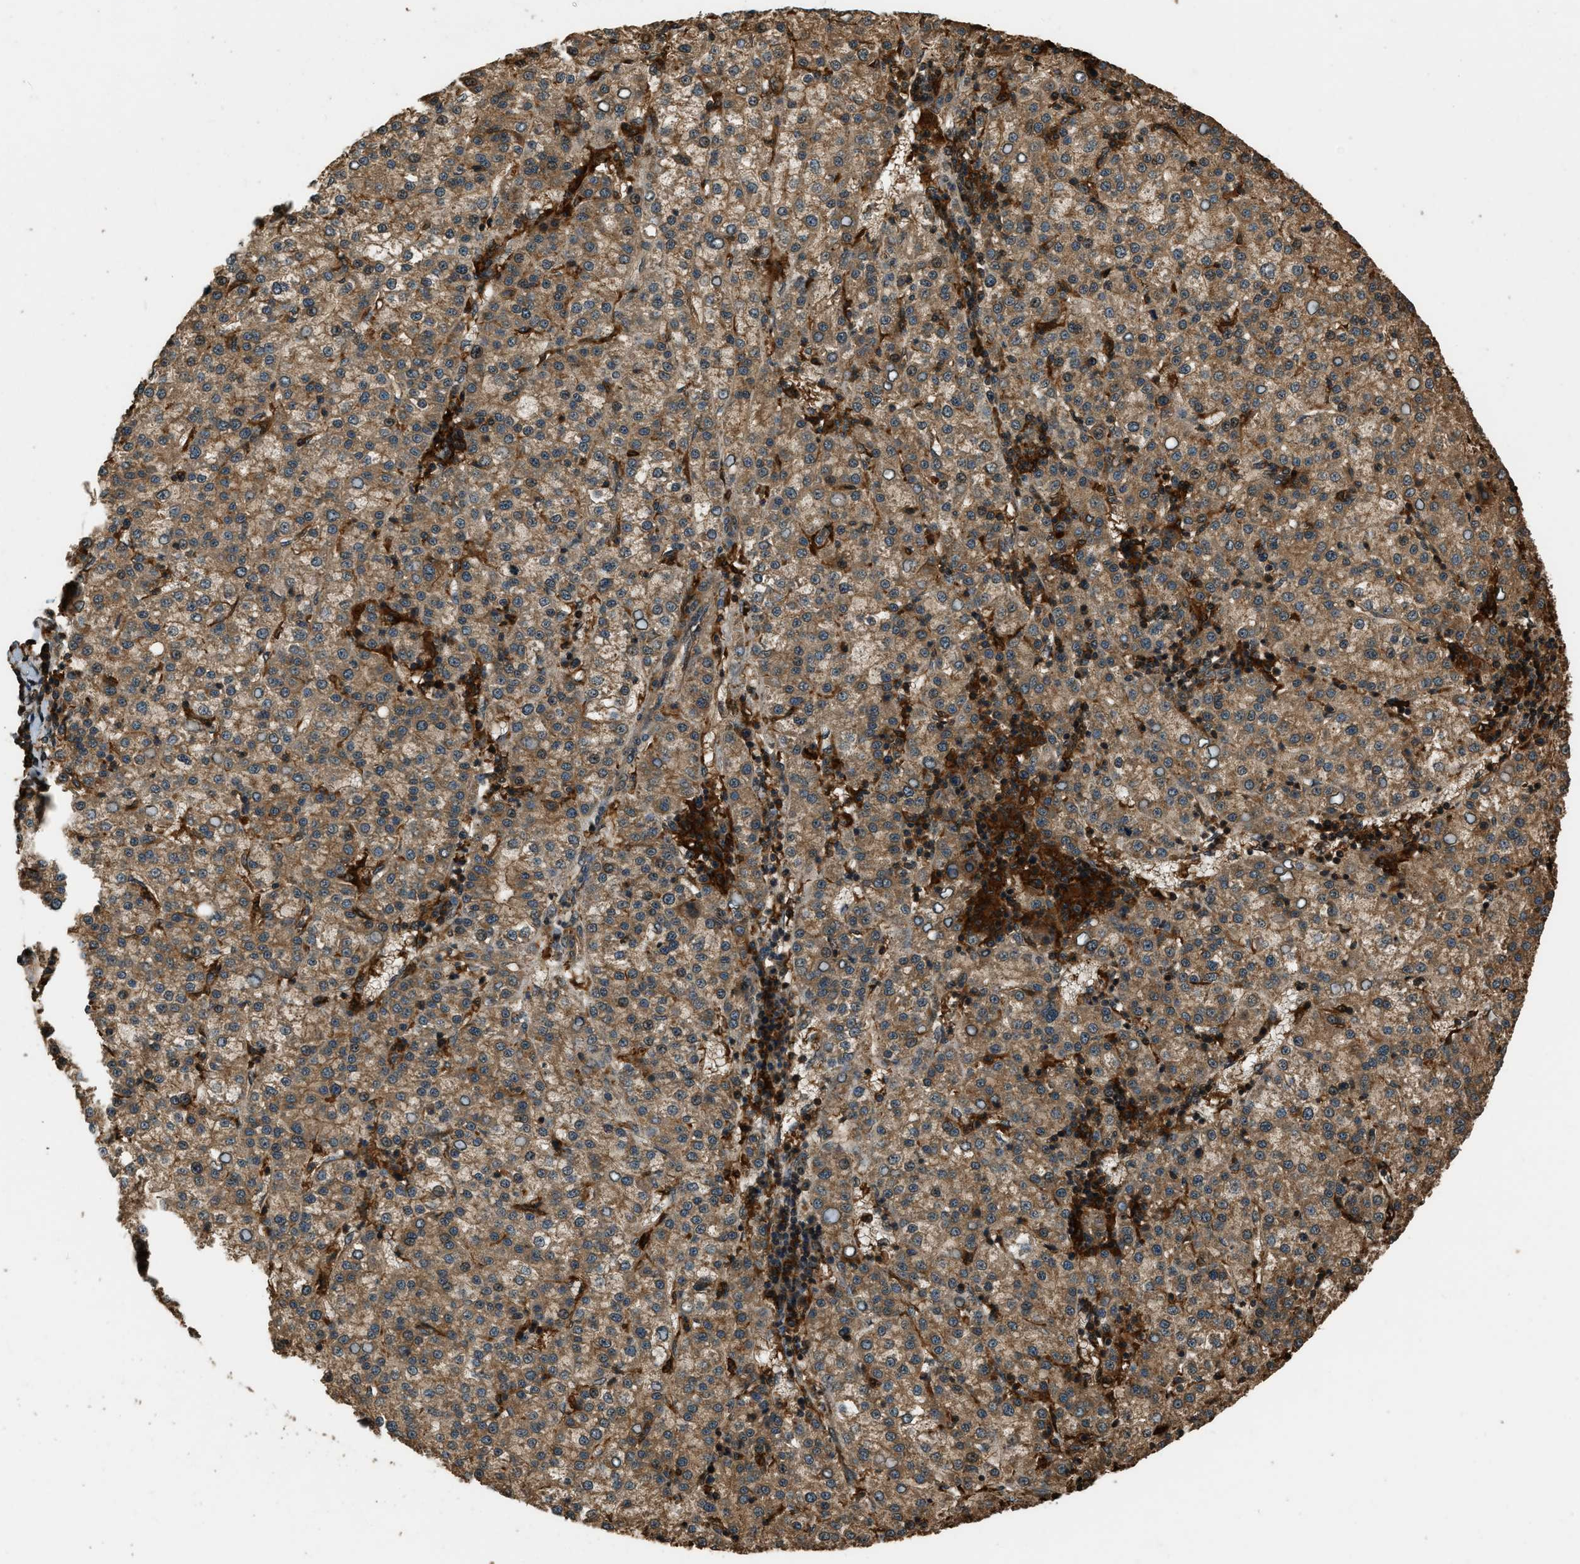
{"staining": {"intensity": "moderate", "quantity": ">75%", "location": "cytoplasmic/membranous"}, "tissue": "liver cancer", "cell_type": "Tumor cells", "image_type": "cancer", "snomed": [{"axis": "morphology", "description": "Carcinoma, Hepatocellular, NOS"}, {"axis": "topography", "description": "Liver"}], "caption": "This micrograph demonstrates immunohistochemistry (IHC) staining of human hepatocellular carcinoma (liver), with medium moderate cytoplasmic/membranous staining in about >75% of tumor cells.", "gene": "RAP2A", "patient": {"sex": "female", "age": 58}}